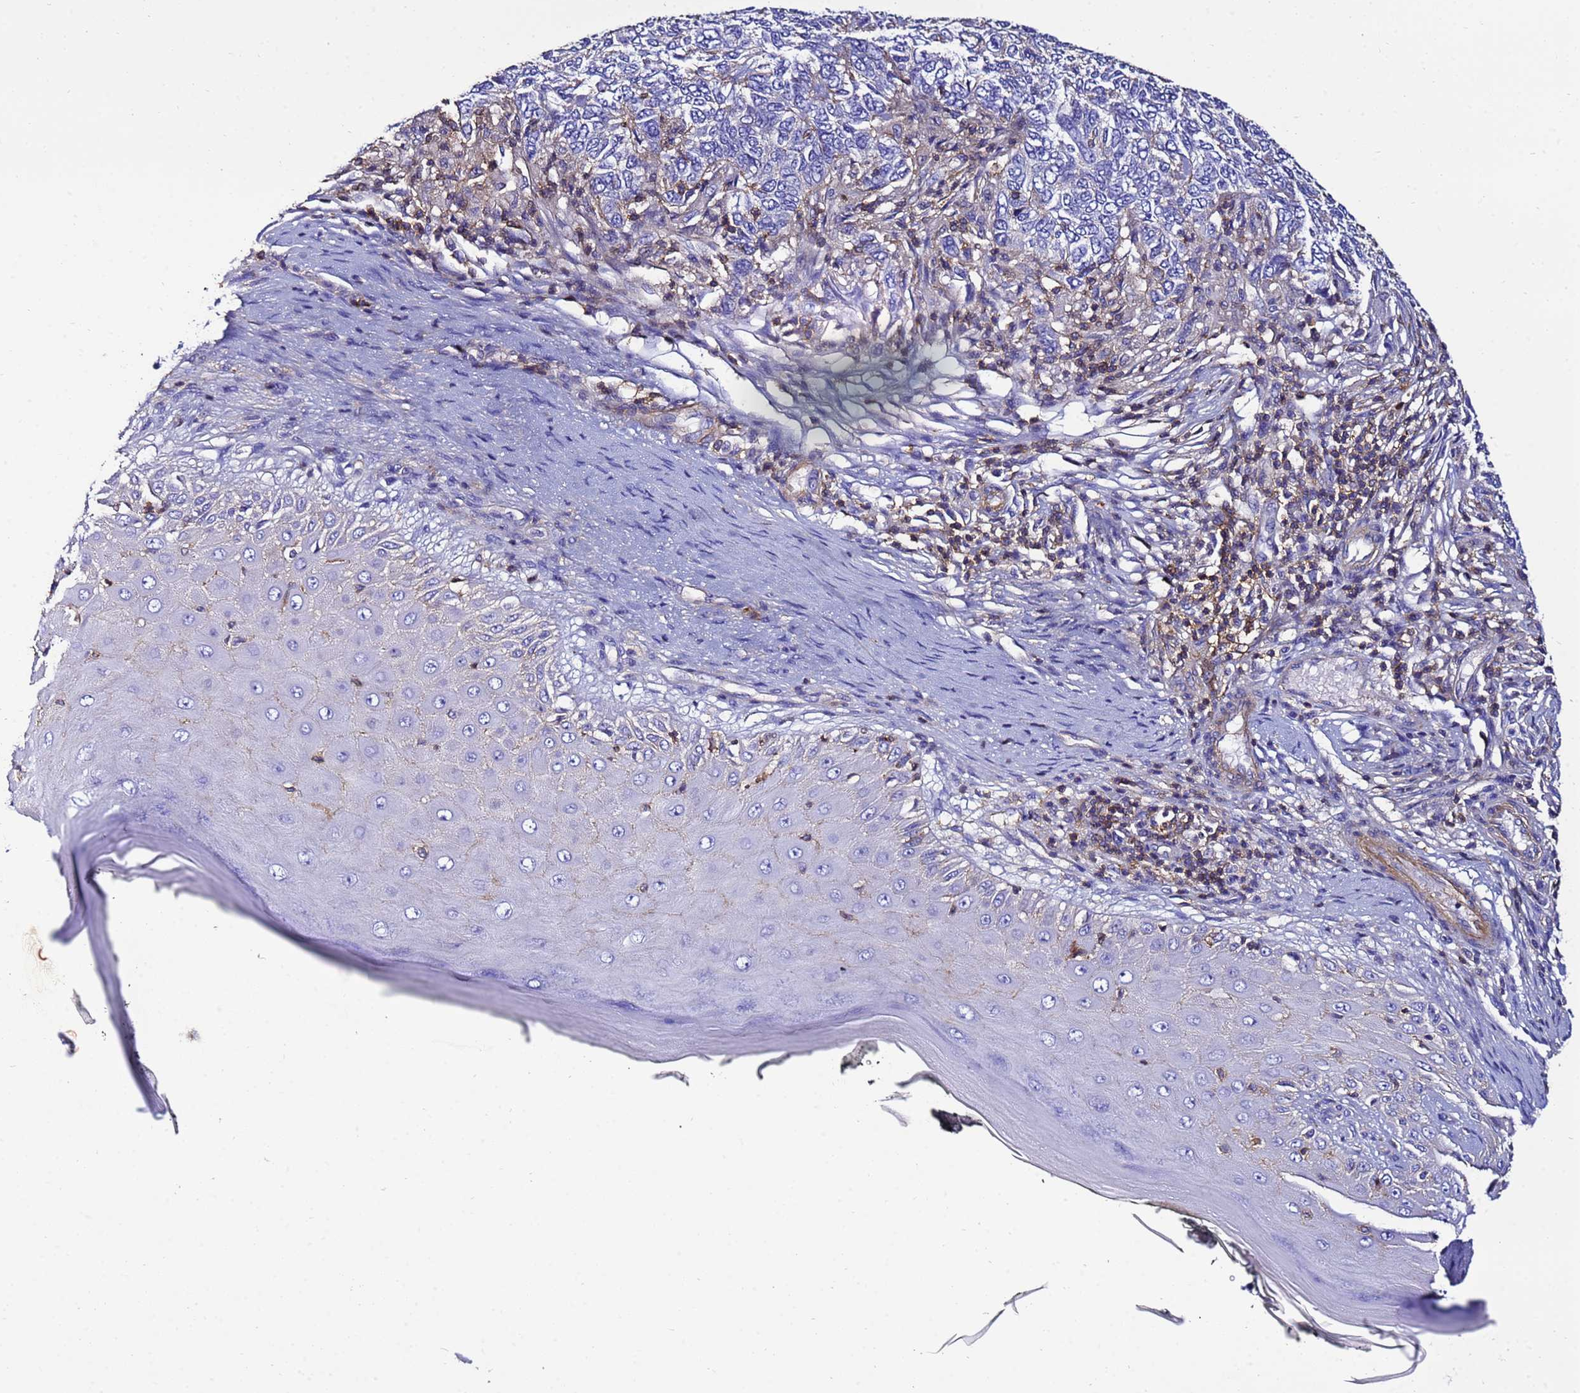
{"staining": {"intensity": "negative", "quantity": "none", "location": "none"}, "tissue": "skin cancer", "cell_type": "Tumor cells", "image_type": "cancer", "snomed": [{"axis": "morphology", "description": "Basal cell carcinoma"}, {"axis": "topography", "description": "Skin"}], "caption": "This micrograph is of skin basal cell carcinoma stained with immunohistochemistry (IHC) to label a protein in brown with the nuclei are counter-stained blue. There is no expression in tumor cells.", "gene": "ACTB", "patient": {"sex": "female", "age": 65}}